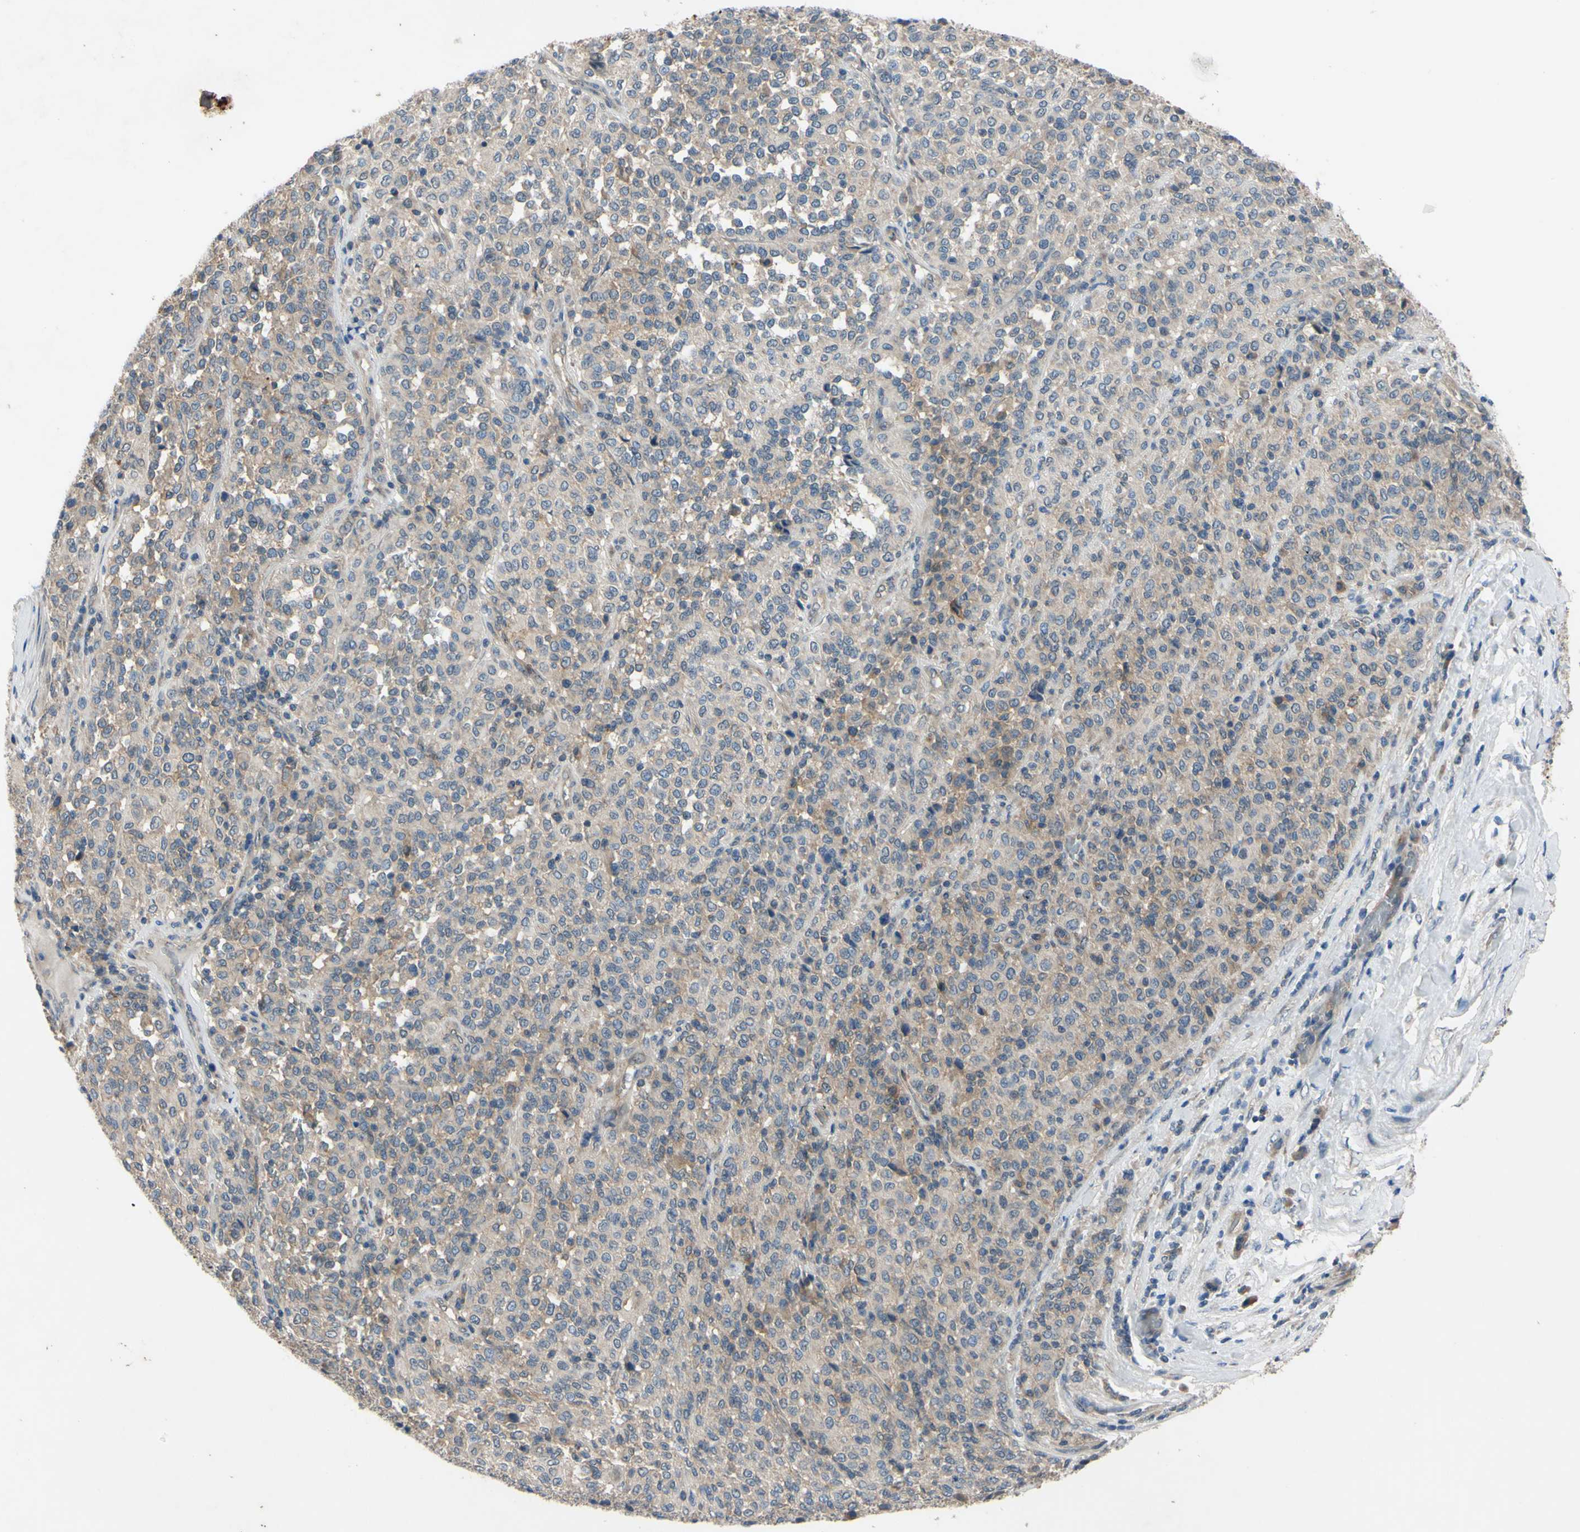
{"staining": {"intensity": "weak", "quantity": "<25%", "location": "cytoplasmic/membranous"}, "tissue": "melanoma", "cell_type": "Tumor cells", "image_type": "cancer", "snomed": [{"axis": "morphology", "description": "Malignant melanoma, Metastatic site"}, {"axis": "topography", "description": "Pancreas"}], "caption": "Melanoma was stained to show a protein in brown. There is no significant positivity in tumor cells.", "gene": "HILPDA", "patient": {"sex": "female", "age": 30}}